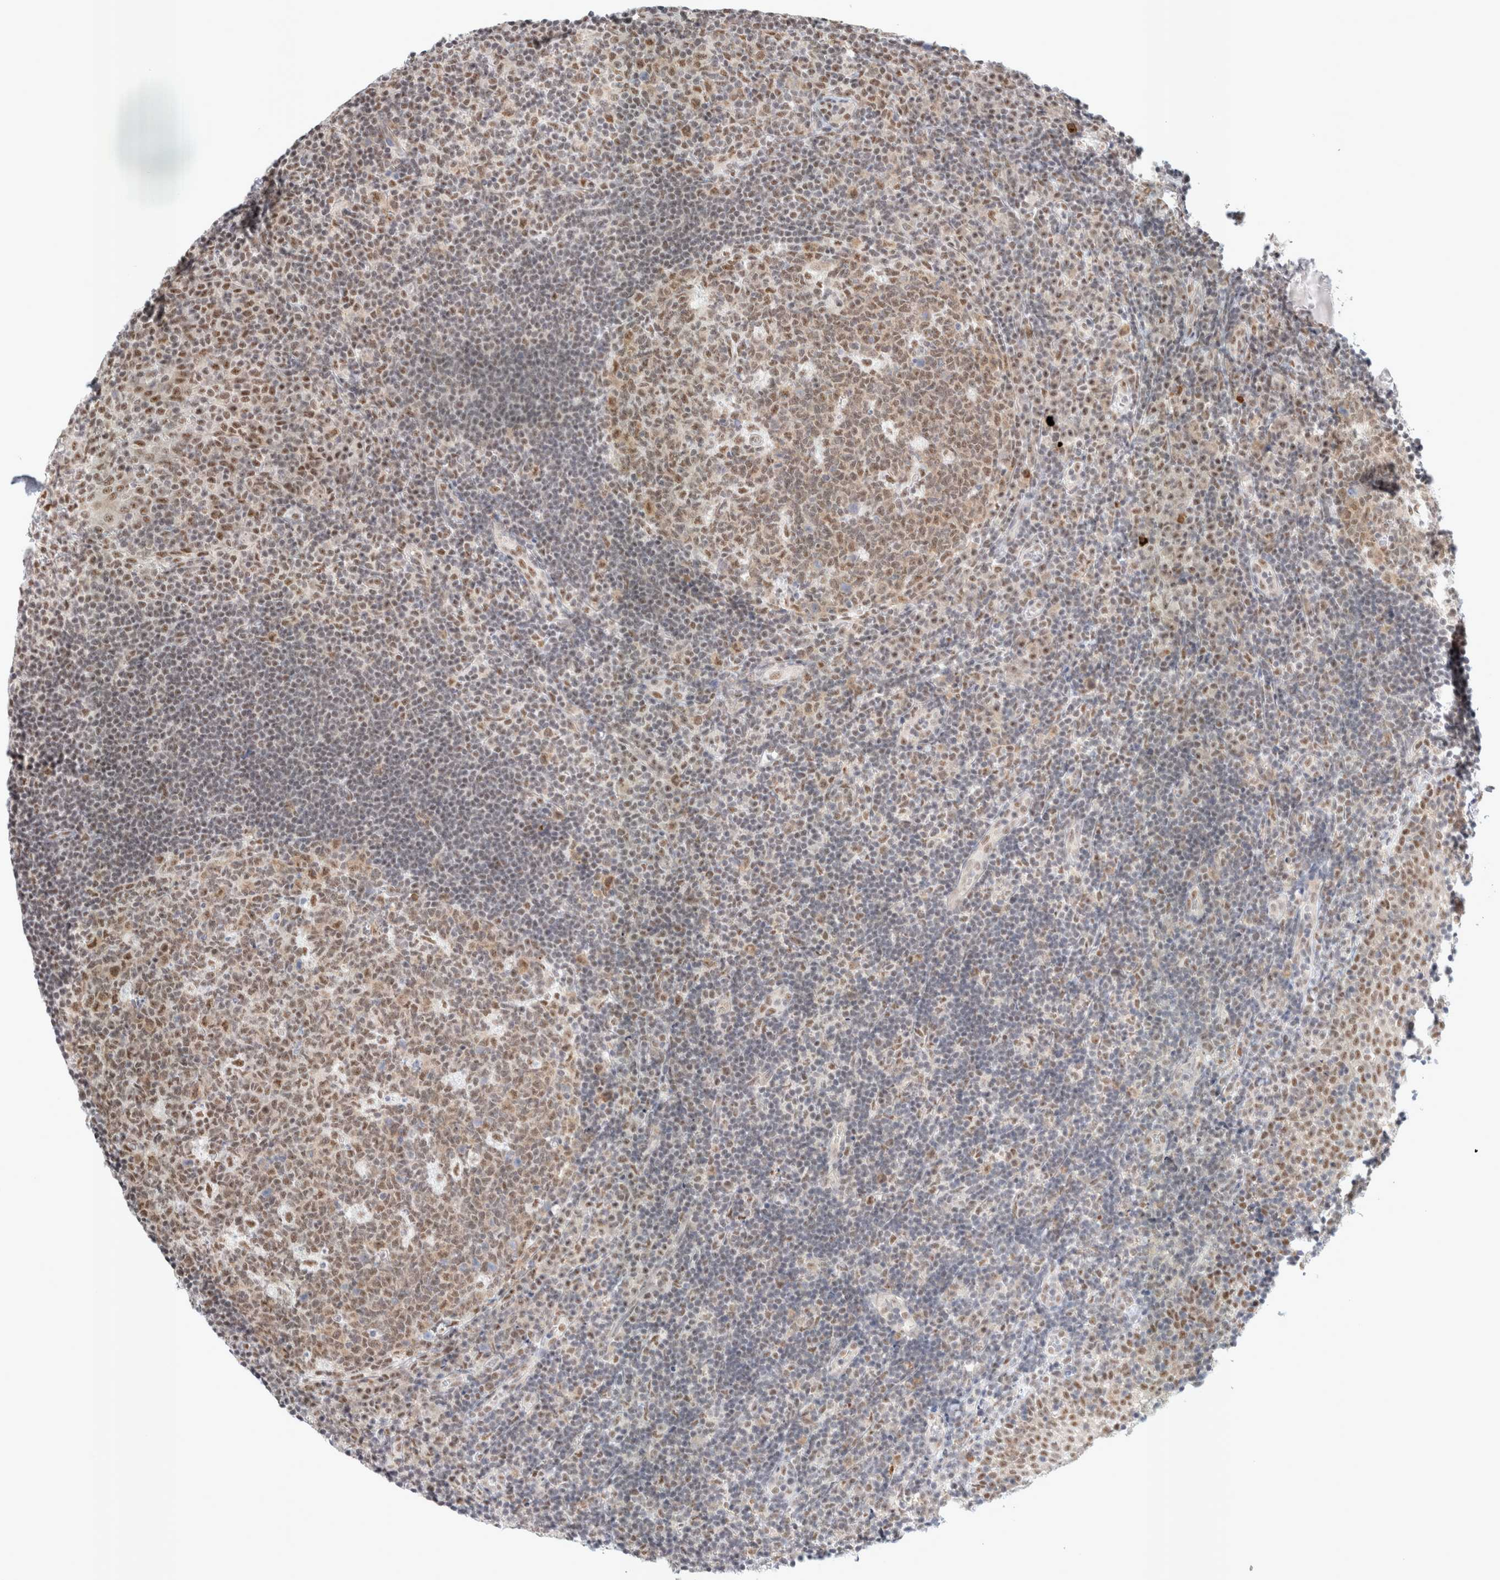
{"staining": {"intensity": "moderate", "quantity": "25%-75%", "location": "nuclear"}, "tissue": "tonsil", "cell_type": "Germinal center cells", "image_type": "normal", "snomed": [{"axis": "morphology", "description": "Normal tissue, NOS"}, {"axis": "topography", "description": "Tonsil"}], "caption": "A high-resolution photomicrograph shows immunohistochemistry (IHC) staining of benign tonsil, which demonstrates moderate nuclear positivity in approximately 25%-75% of germinal center cells.", "gene": "TRMT12", "patient": {"sex": "female", "age": 40}}